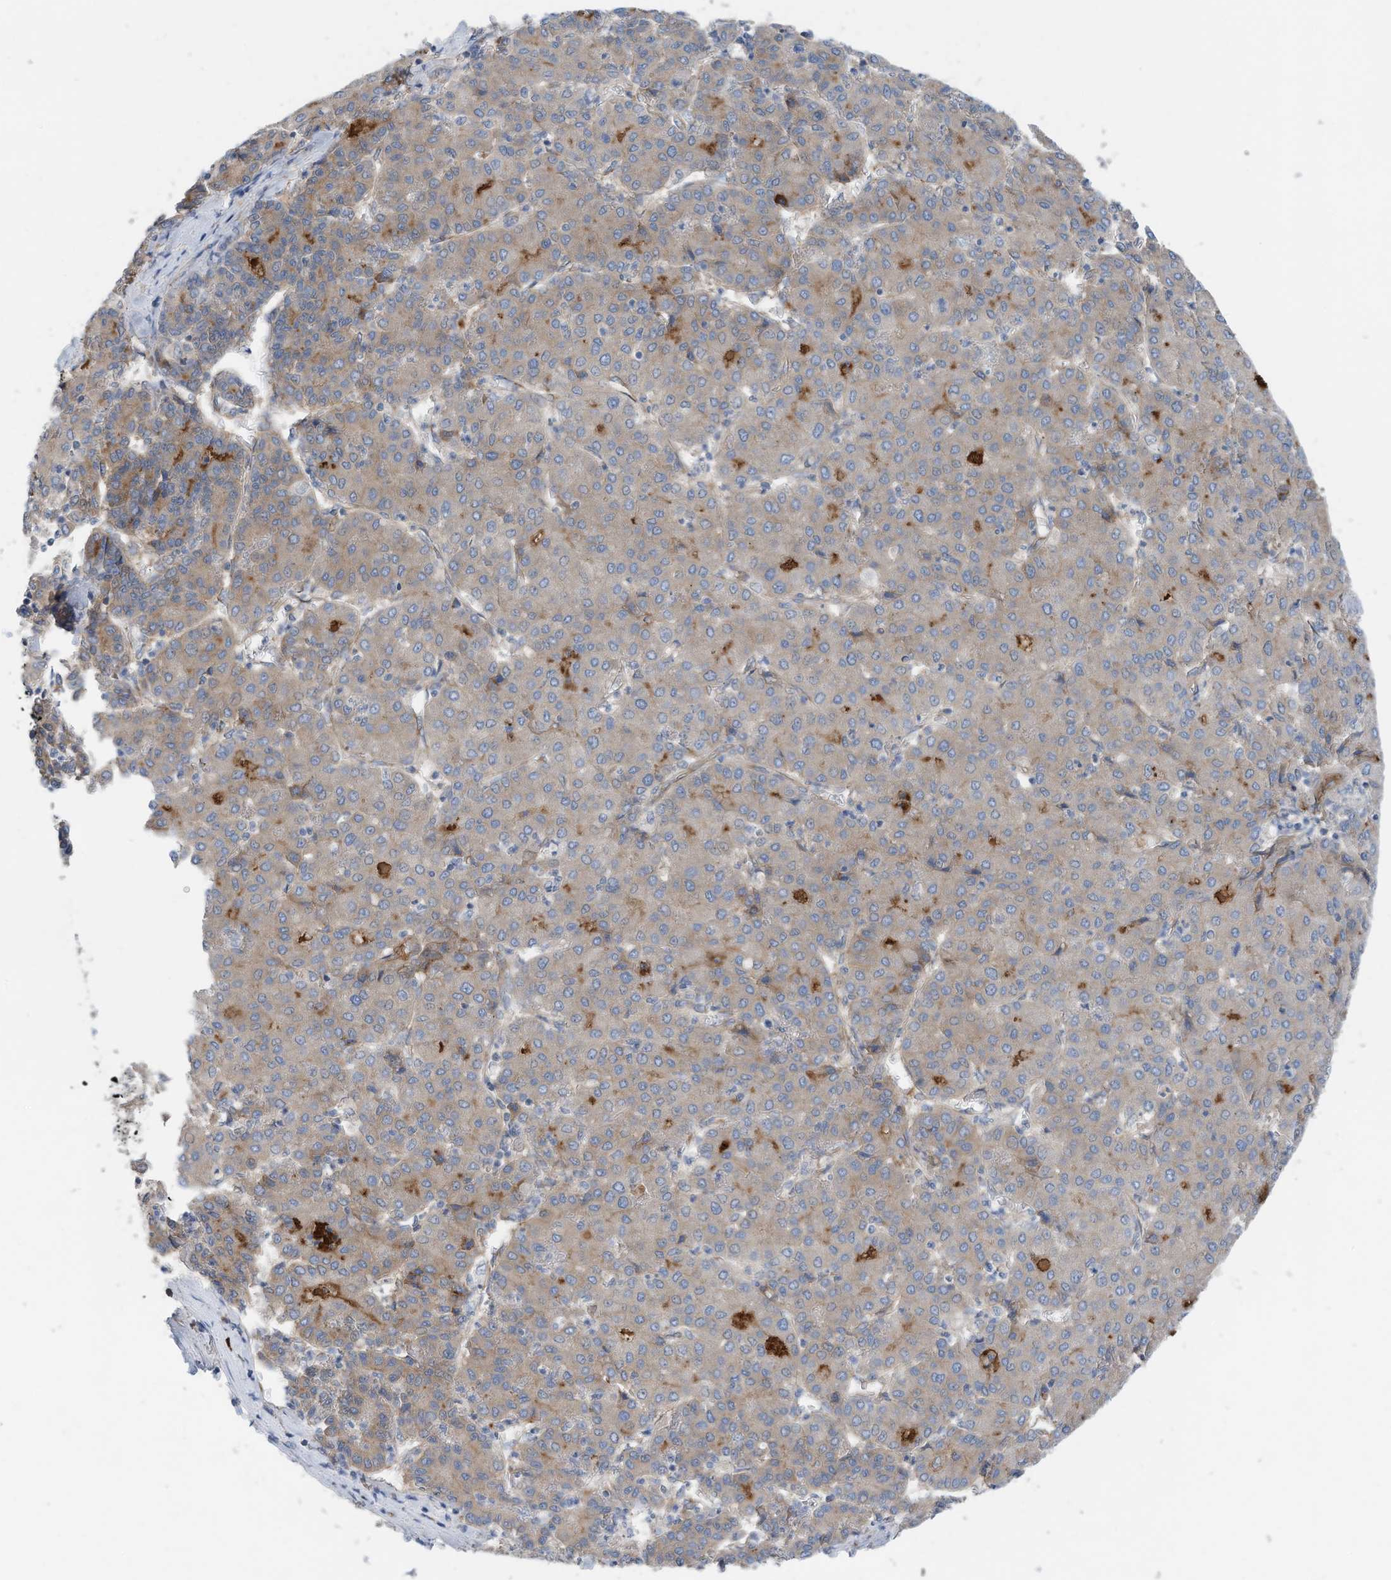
{"staining": {"intensity": "moderate", "quantity": "<25%", "location": "cytoplasmic/membranous"}, "tissue": "liver cancer", "cell_type": "Tumor cells", "image_type": "cancer", "snomed": [{"axis": "morphology", "description": "Carcinoma, Hepatocellular, NOS"}, {"axis": "topography", "description": "Liver"}], "caption": "Immunohistochemistry (IHC) (DAB (3,3'-diaminobenzidine)) staining of human liver cancer (hepatocellular carcinoma) exhibits moderate cytoplasmic/membranous protein positivity in about <25% of tumor cells.", "gene": "SLC5A11", "patient": {"sex": "male", "age": 65}}